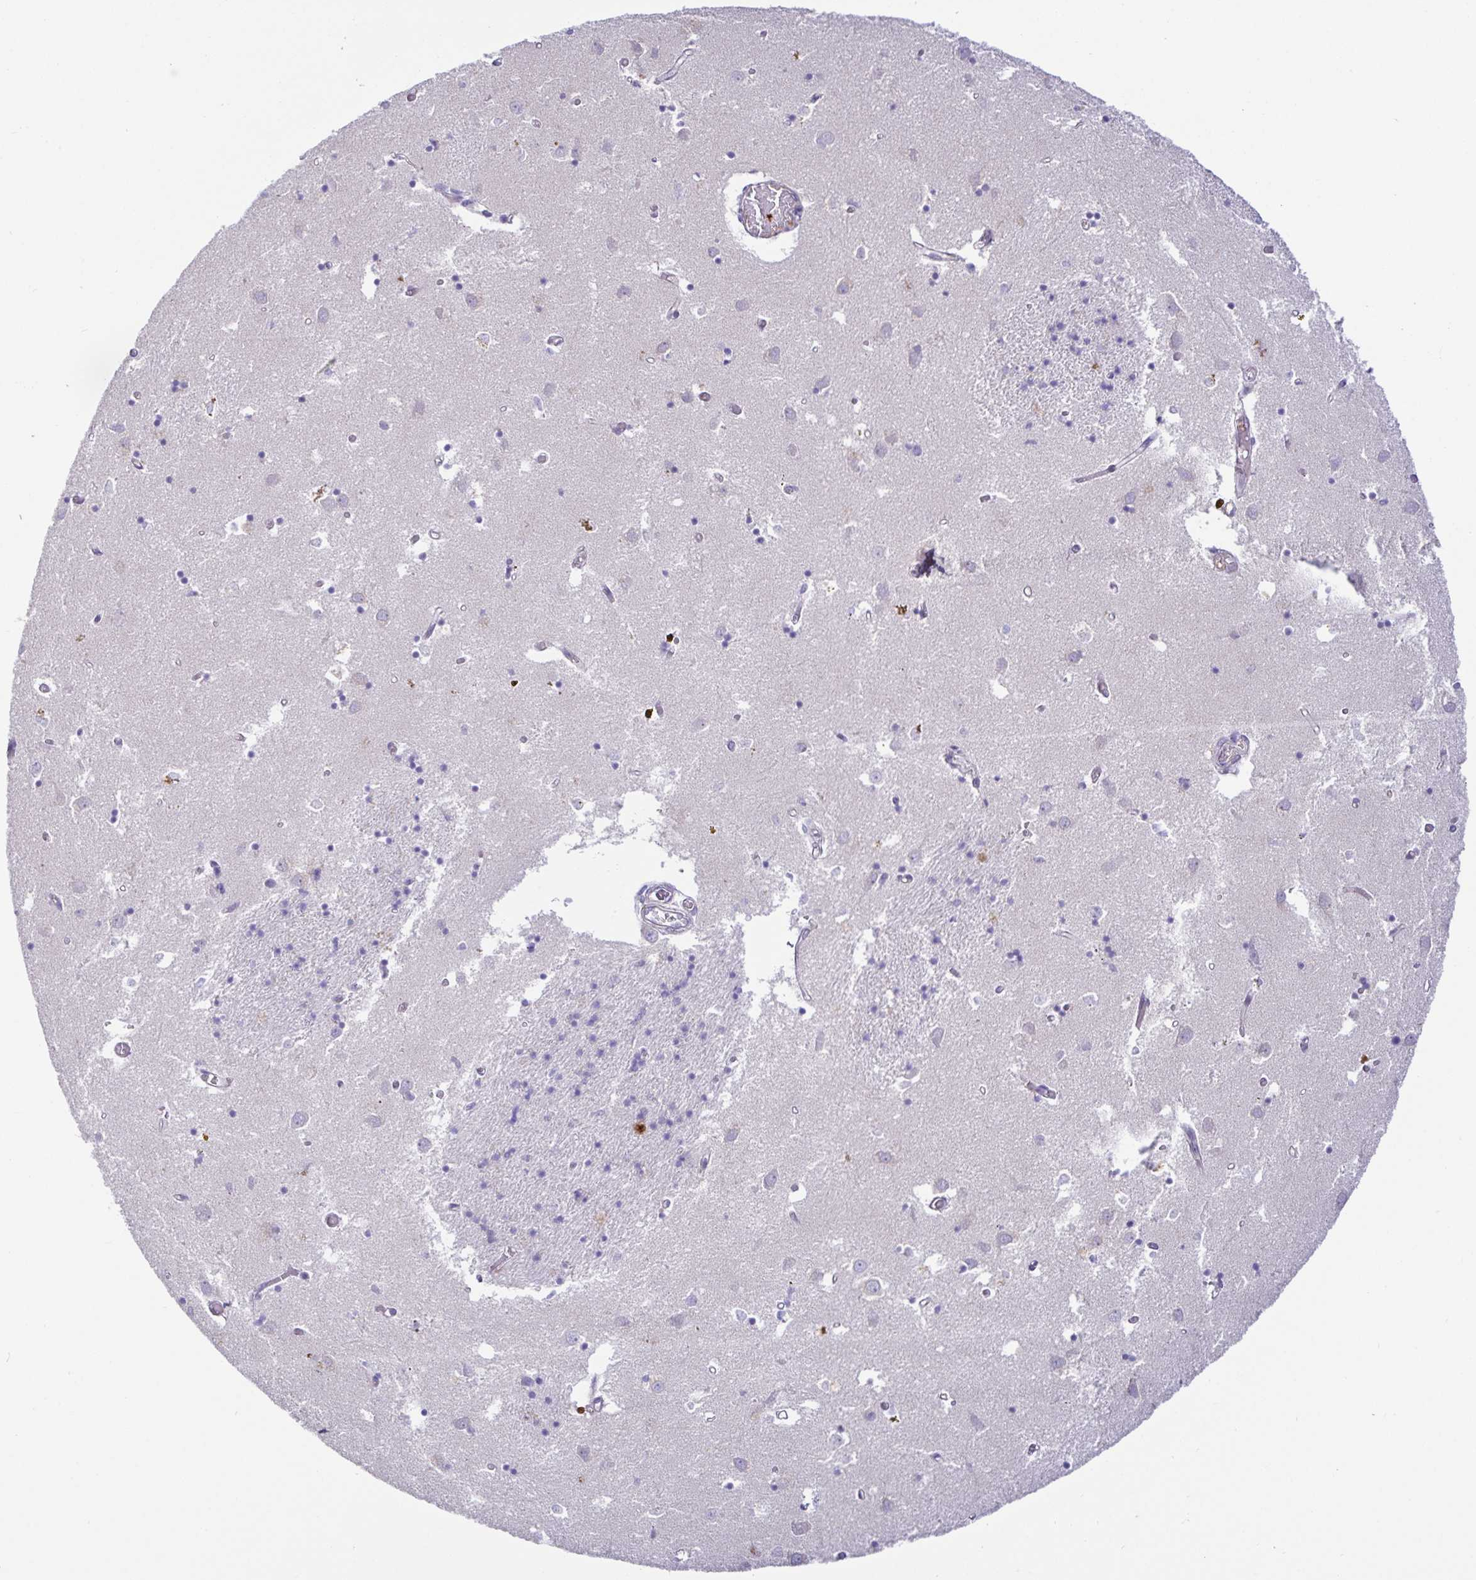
{"staining": {"intensity": "negative", "quantity": "none", "location": "none"}, "tissue": "caudate", "cell_type": "Glial cells", "image_type": "normal", "snomed": [{"axis": "morphology", "description": "Normal tissue, NOS"}, {"axis": "topography", "description": "Lateral ventricle wall"}], "caption": "High power microscopy micrograph of an immunohistochemistry histopathology image of unremarkable caudate, revealing no significant staining in glial cells. The staining is performed using DAB brown chromogen with nuclei counter-stained in using hematoxylin.", "gene": "SPAG4", "patient": {"sex": "male", "age": 70}}